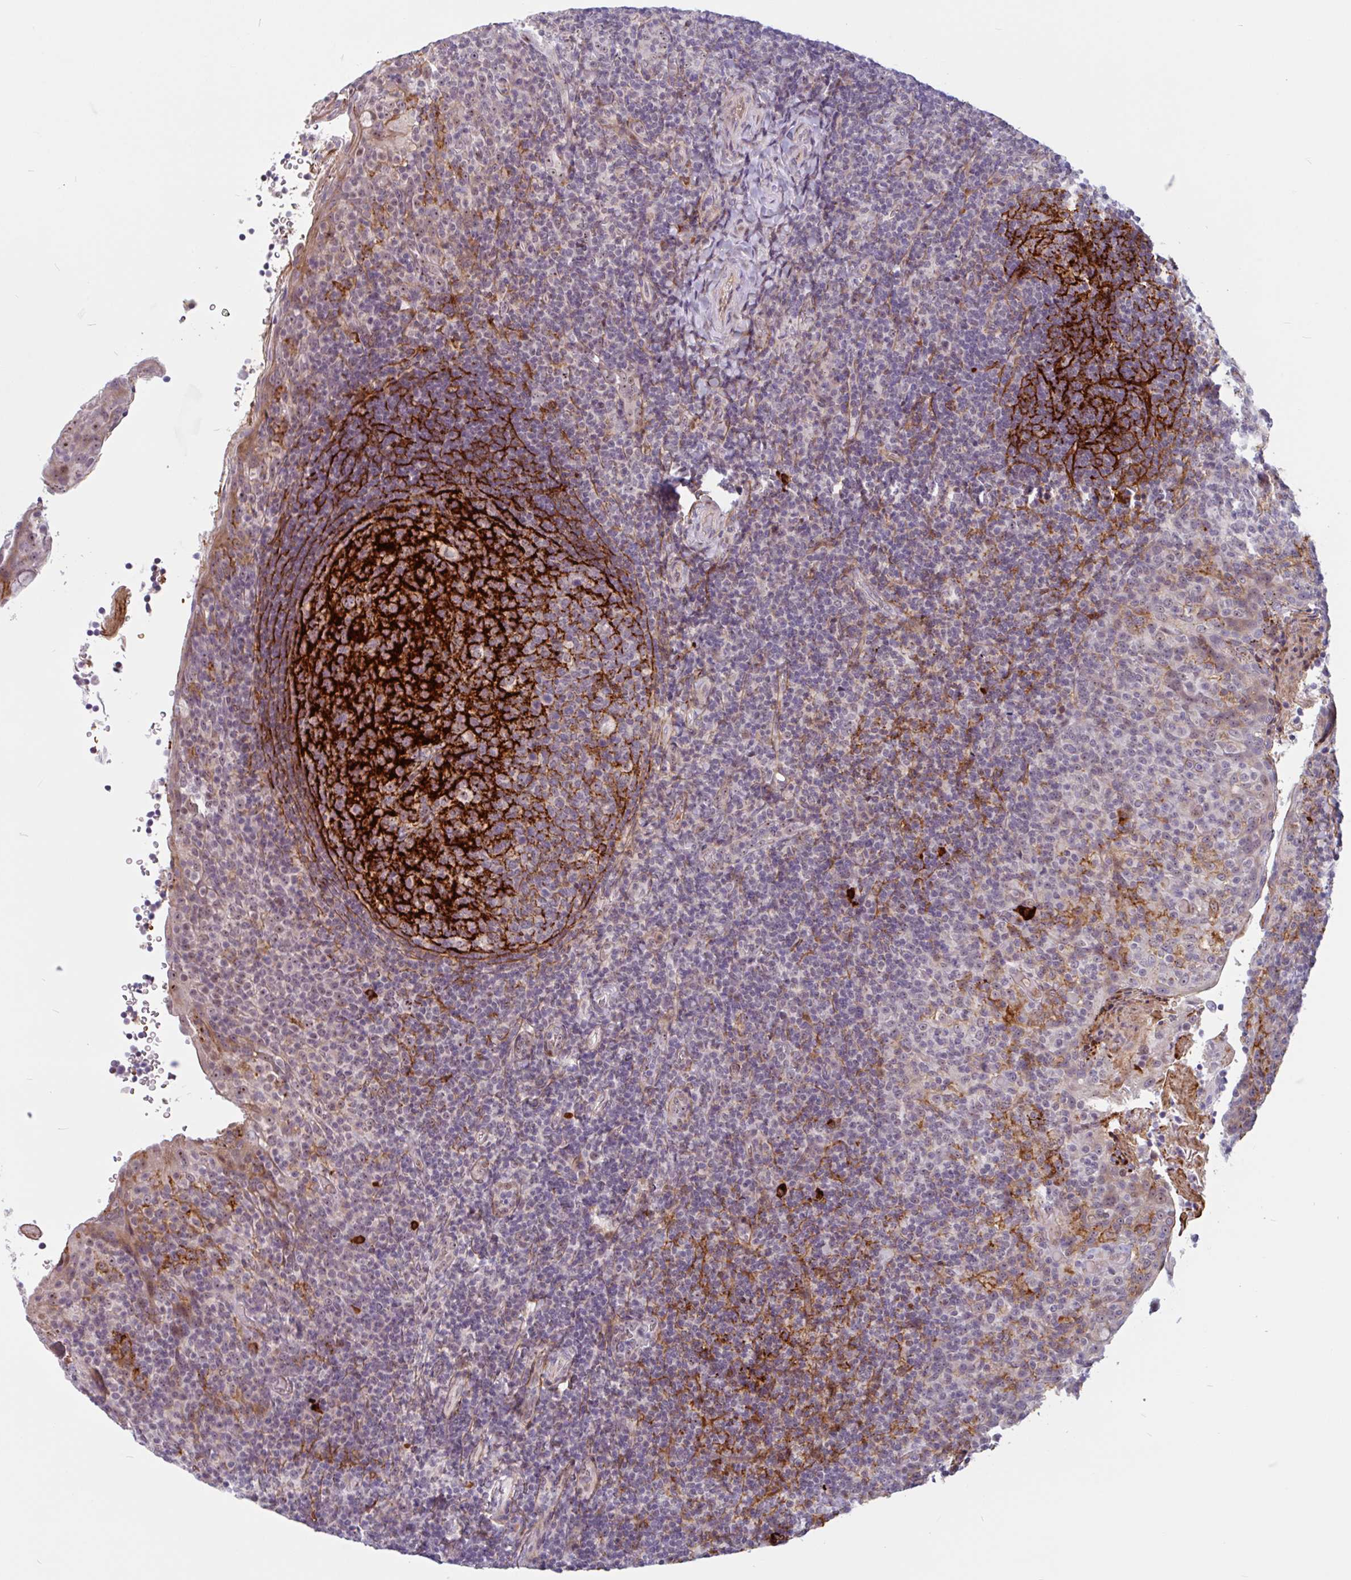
{"staining": {"intensity": "strong", "quantity": "25%-75%", "location": "cytoplasmic/membranous"}, "tissue": "tonsil", "cell_type": "Germinal center cells", "image_type": "normal", "snomed": [{"axis": "morphology", "description": "Normal tissue, NOS"}, {"axis": "topography", "description": "Tonsil"}], "caption": "High-power microscopy captured an immunohistochemistry (IHC) histopathology image of normal tonsil, revealing strong cytoplasmic/membranous positivity in about 25%-75% of germinal center cells.", "gene": "TMEM119", "patient": {"sex": "female", "age": 10}}